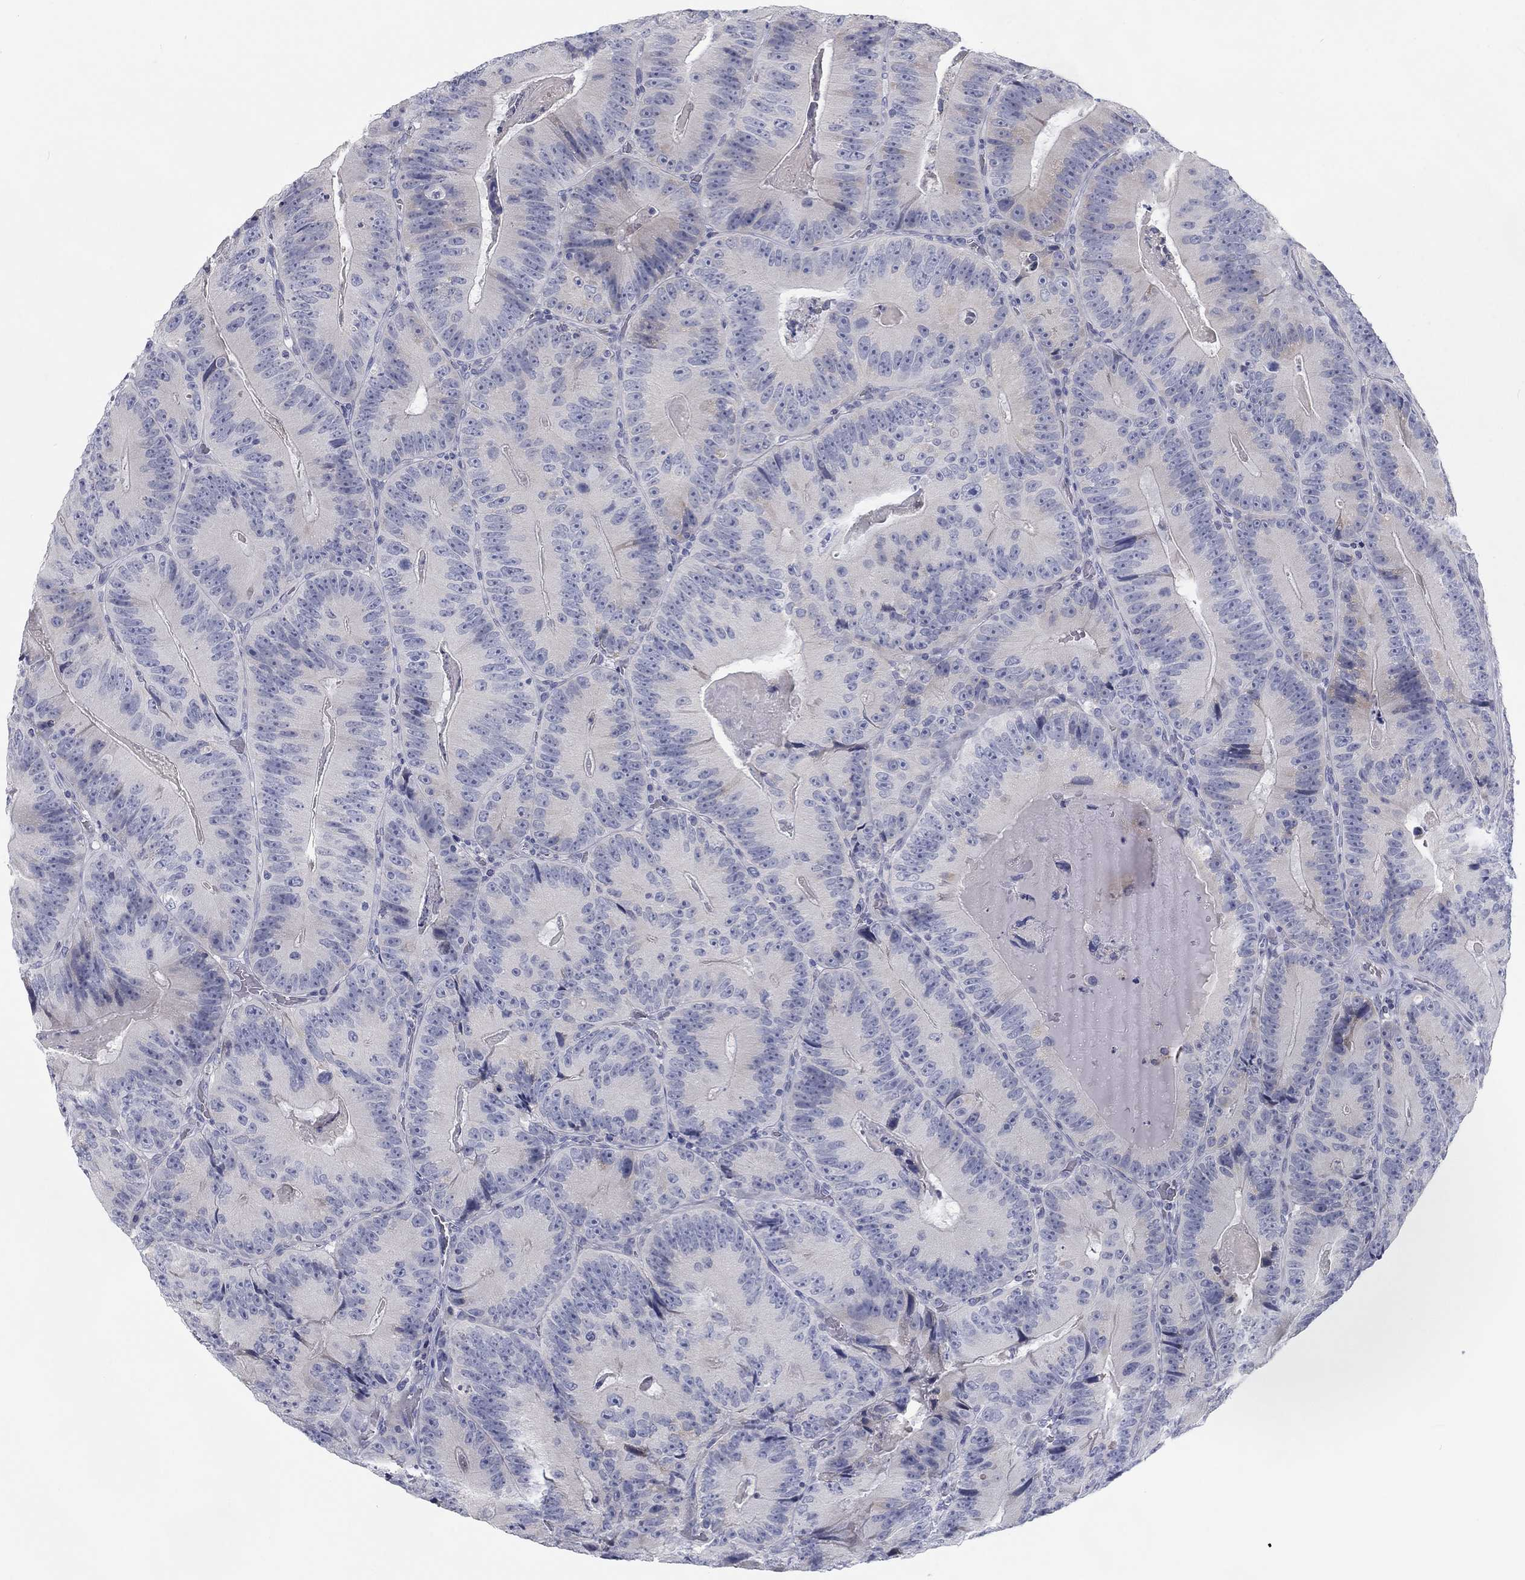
{"staining": {"intensity": "weak", "quantity": "<25%", "location": "cytoplasmic/membranous"}, "tissue": "colorectal cancer", "cell_type": "Tumor cells", "image_type": "cancer", "snomed": [{"axis": "morphology", "description": "Adenocarcinoma, NOS"}, {"axis": "topography", "description": "Colon"}], "caption": "A histopathology image of adenocarcinoma (colorectal) stained for a protein reveals no brown staining in tumor cells. (DAB (3,3'-diaminobenzidine) immunohistochemistry (IHC) with hematoxylin counter stain).", "gene": "CALB1", "patient": {"sex": "female", "age": 86}}